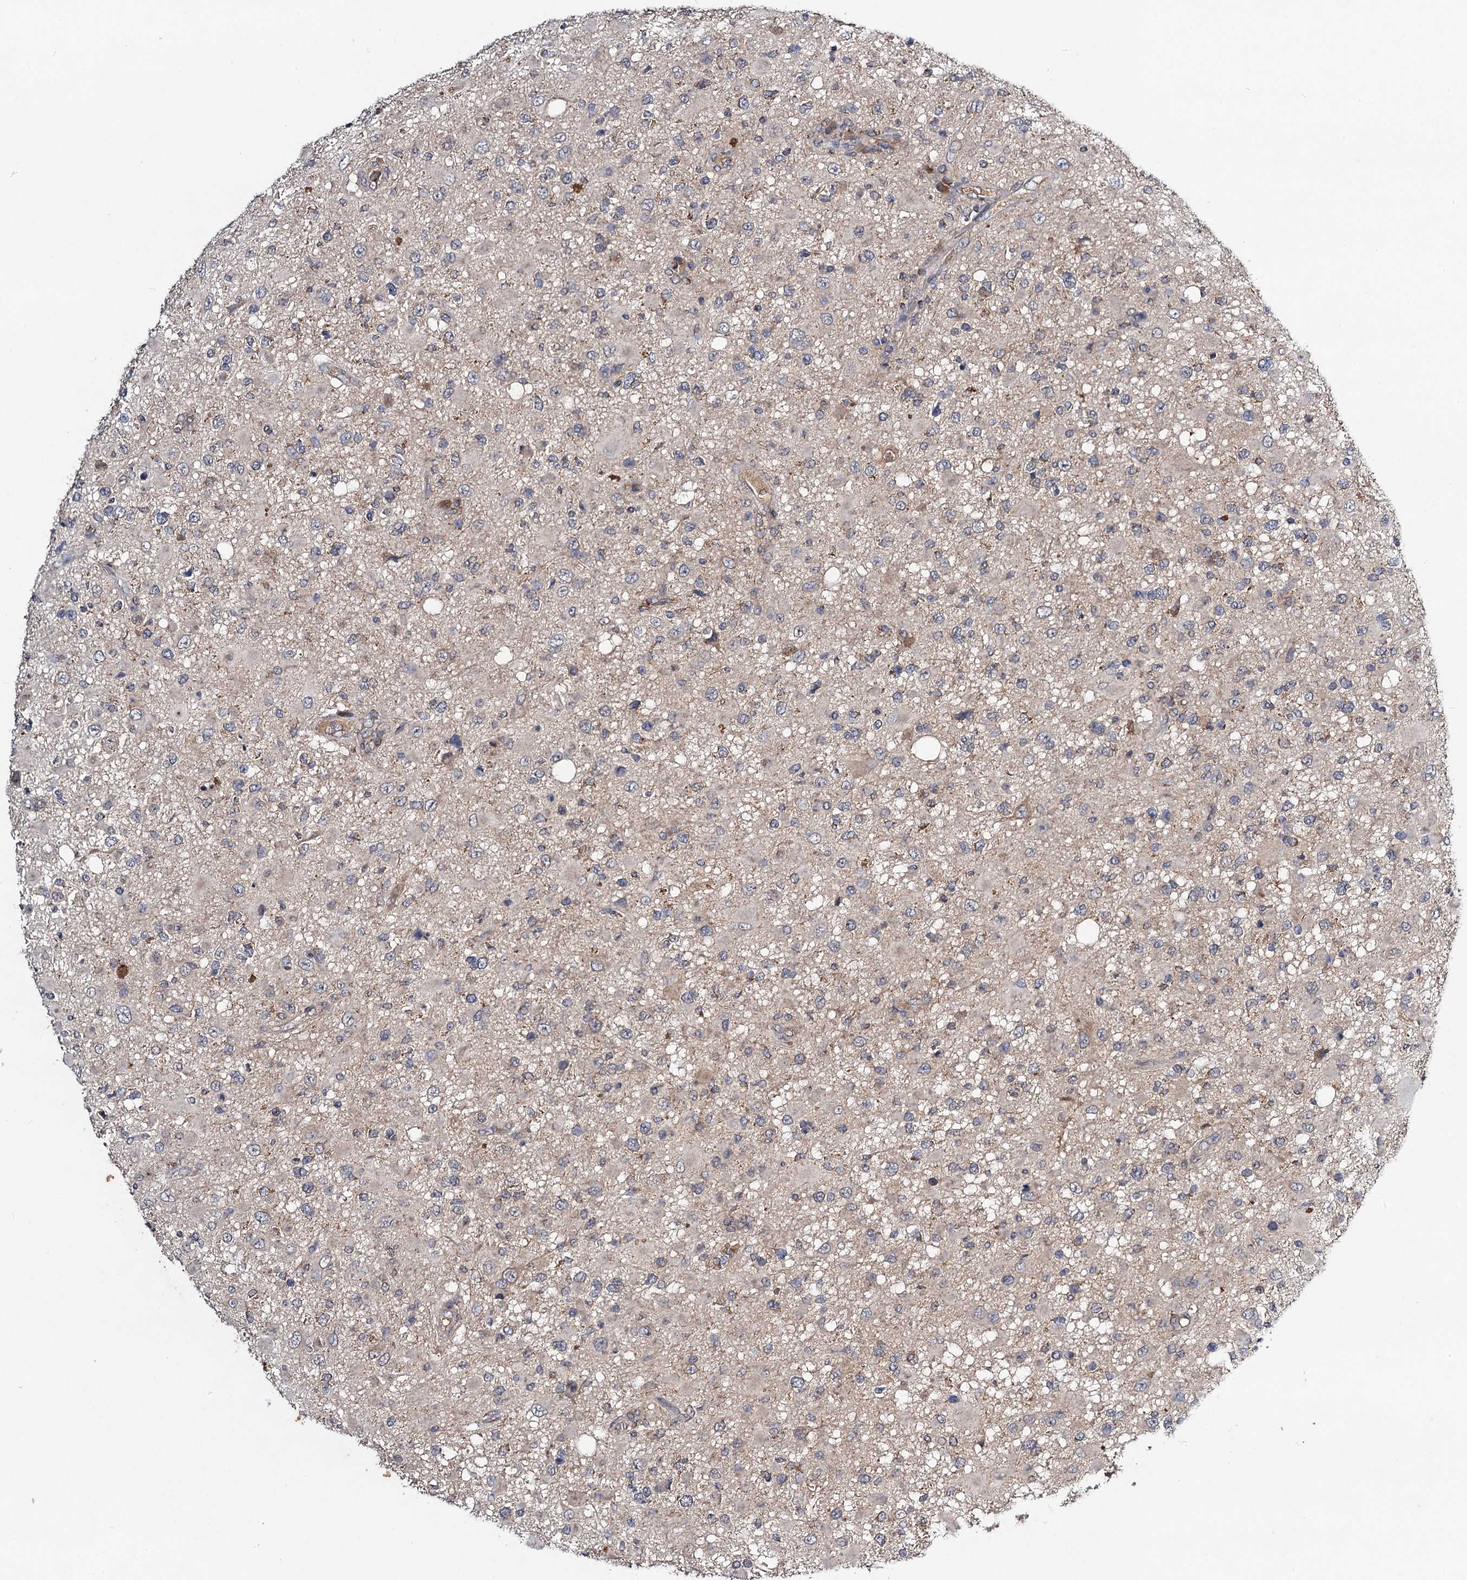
{"staining": {"intensity": "negative", "quantity": "none", "location": "none"}, "tissue": "glioma", "cell_type": "Tumor cells", "image_type": "cancer", "snomed": [{"axis": "morphology", "description": "Glioma, malignant, High grade"}, {"axis": "topography", "description": "Brain"}], "caption": "Immunohistochemistry (IHC) of glioma reveals no staining in tumor cells.", "gene": "VPS37D", "patient": {"sex": "male", "age": 53}}